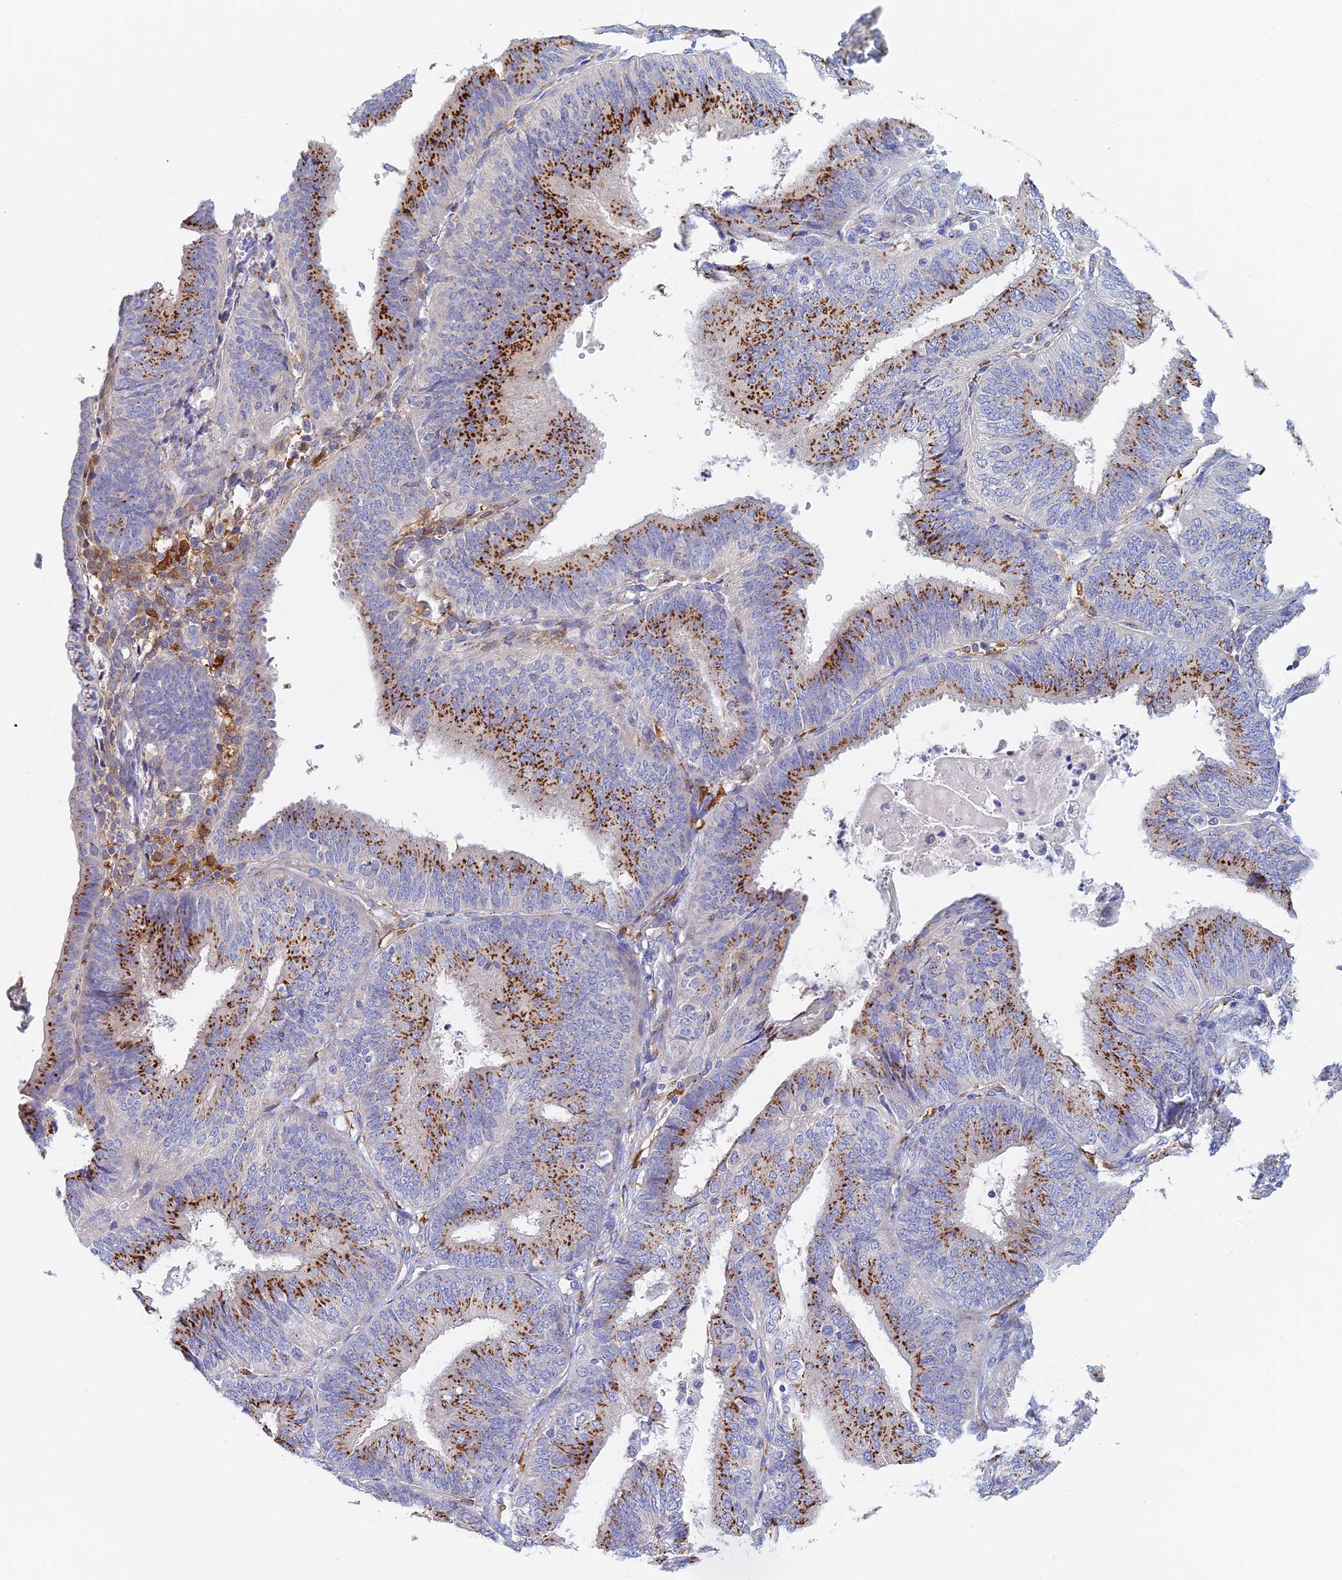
{"staining": {"intensity": "strong", "quantity": "25%-75%", "location": "cytoplasmic/membranous"}, "tissue": "endometrial cancer", "cell_type": "Tumor cells", "image_type": "cancer", "snomed": [{"axis": "morphology", "description": "Adenocarcinoma, NOS"}, {"axis": "topography", "description": "Endometrium"}], "caption": "Immunohistochemistry (IHC) (DAB) staining of human endometrial cancer (adenocarcinoma) demonstrates strong cytoplasmic/membranous protein expression in about 25%-75% of tumor cells.", "gene": "SLC24A3", "patient": {"sex": "female", "age": 58}}